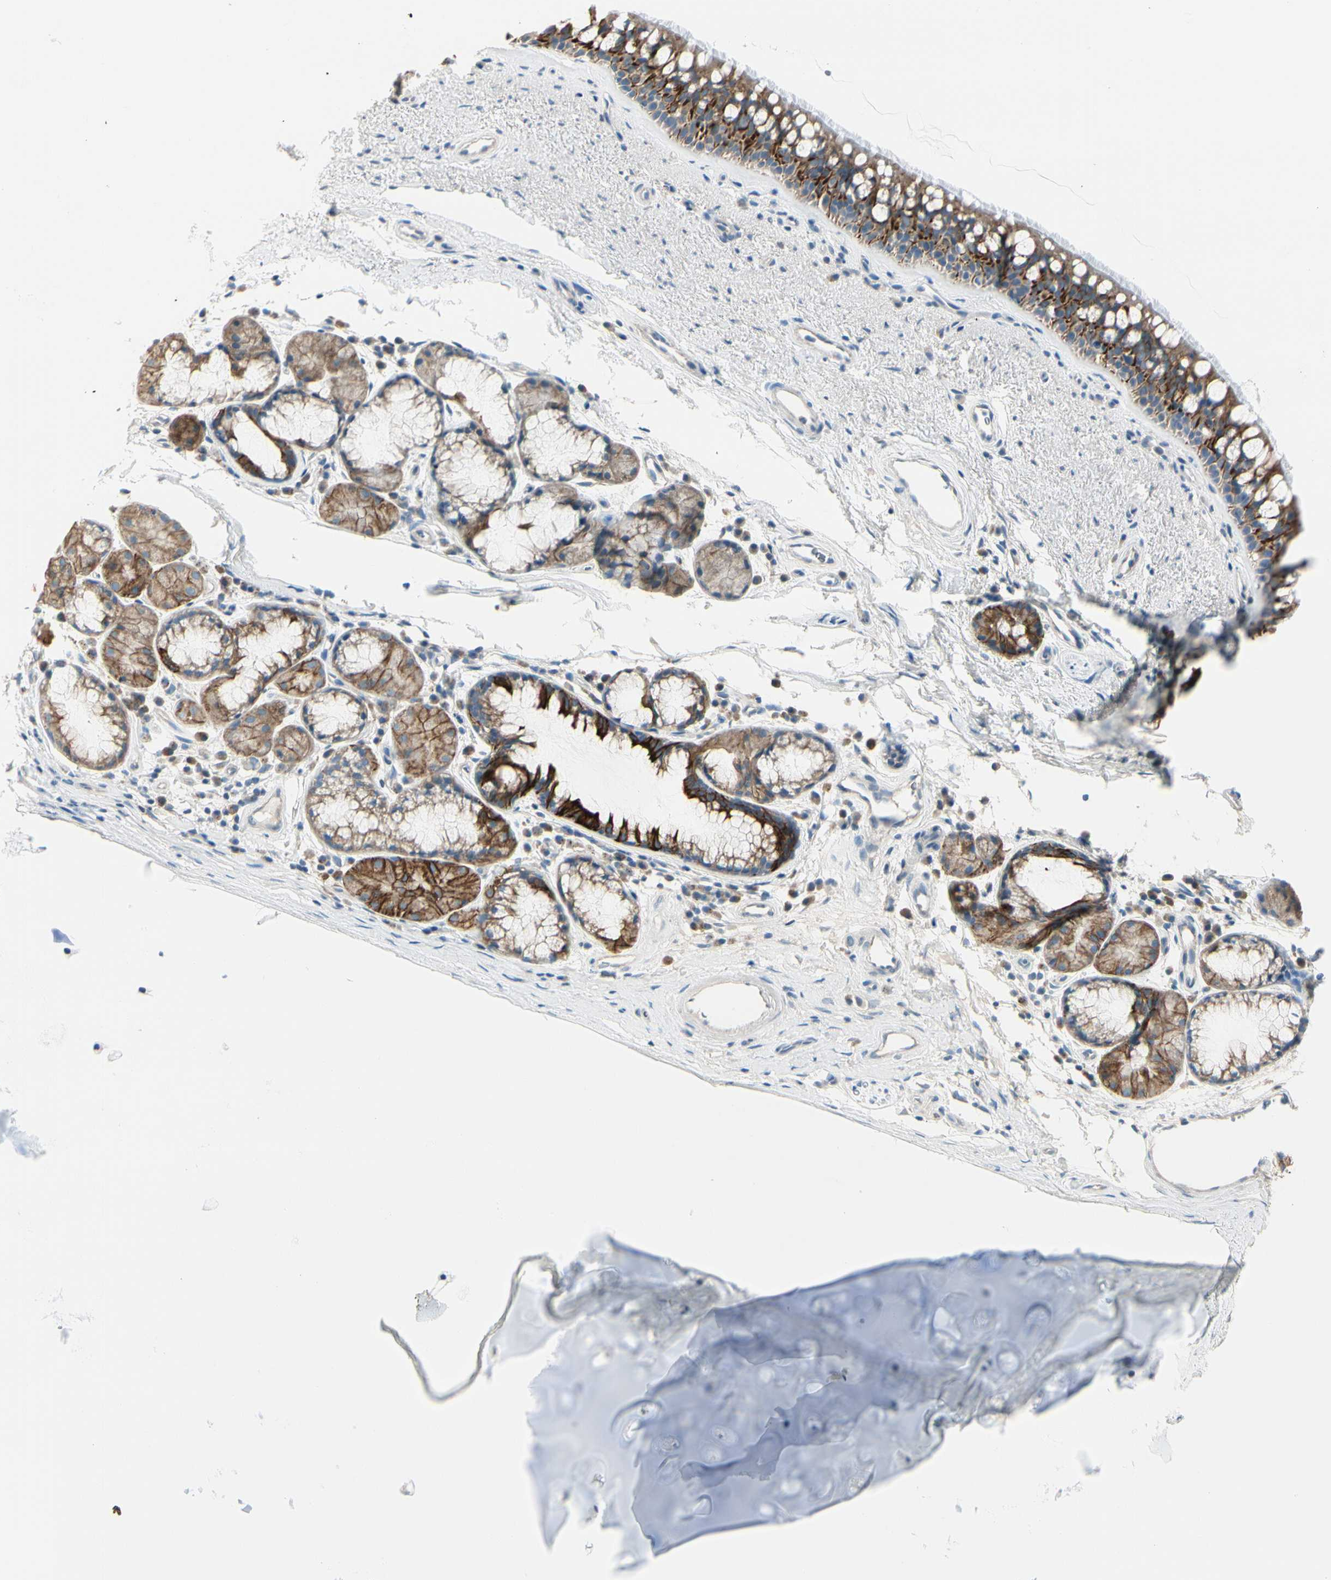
{"staining": {"intensity": "strong", "quantity": ">75%", "location": "cytoplasmic/membranous"}, "tissue": "bronchus", "cell_type": "Respiratory epithelial cells", "image_type": "normal", "snomed": [{"axis": "morphology", "description": "Normal tissue, NOS"}, {"axis": "topography", "description": "Bronchus"}], "caption": "Brown immunohistochemical staining in unremarkable bronchus demonstrates strong cytoplasmic/membranous expression in approximately >75% of respiratory epithelial cells. The staining was performed using DAB (3,3'-diaminobenzidine), with brown indicating positive protein expression. Nuclei are stained blue with hematoxylin.", "gene": "DUSP12", "patient": {"sex": "female", "age": 54}}